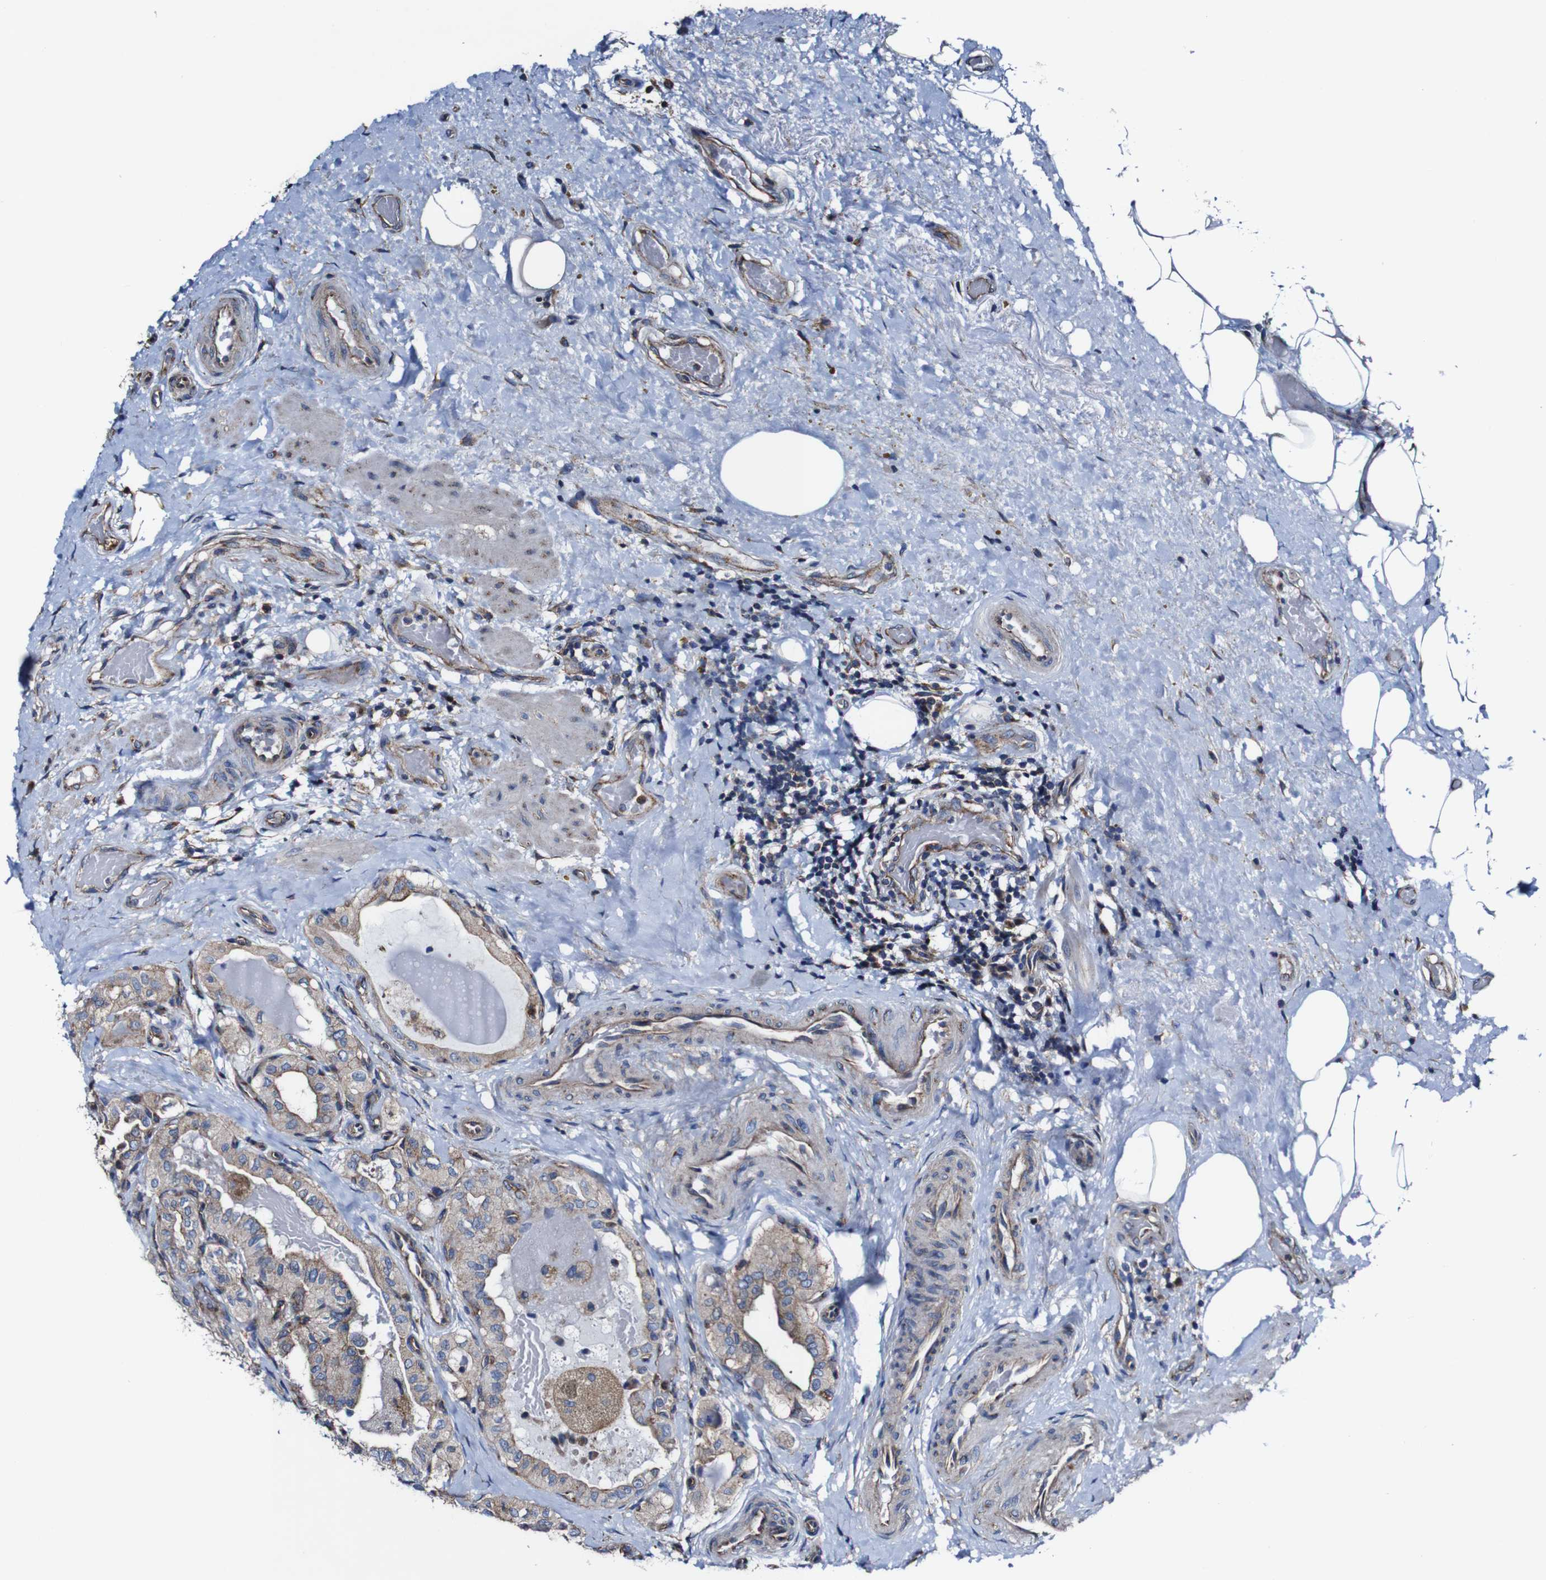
{"staining": {"intensity": "moderate", "quantity": "25%-75%", "location": "cytoplasmic/membranous"}, "tissue": "thyroid cancer", "cell_type": "Tumor cells", "image_type": "cancer", "snomed": [{"axis": "morphology", "description": "Papillary adenocarcinoma, NOS"}, {"axis": "topography", "description": "Thyroid gland"}], "caption": "Thyroid cancer was stained to show a protein in brown. There is medium levels of moderate cytoplasmic/membranous staining in approximately 25%-75% of tumor cells. The staining was performed using DAB to visualize the protein expression in brown, while the nuclei were stained in blue with hematoxylin (Magnification: 20x).", "gene": "CSF1R", "patient": {"sex": "male", "age": 77}}